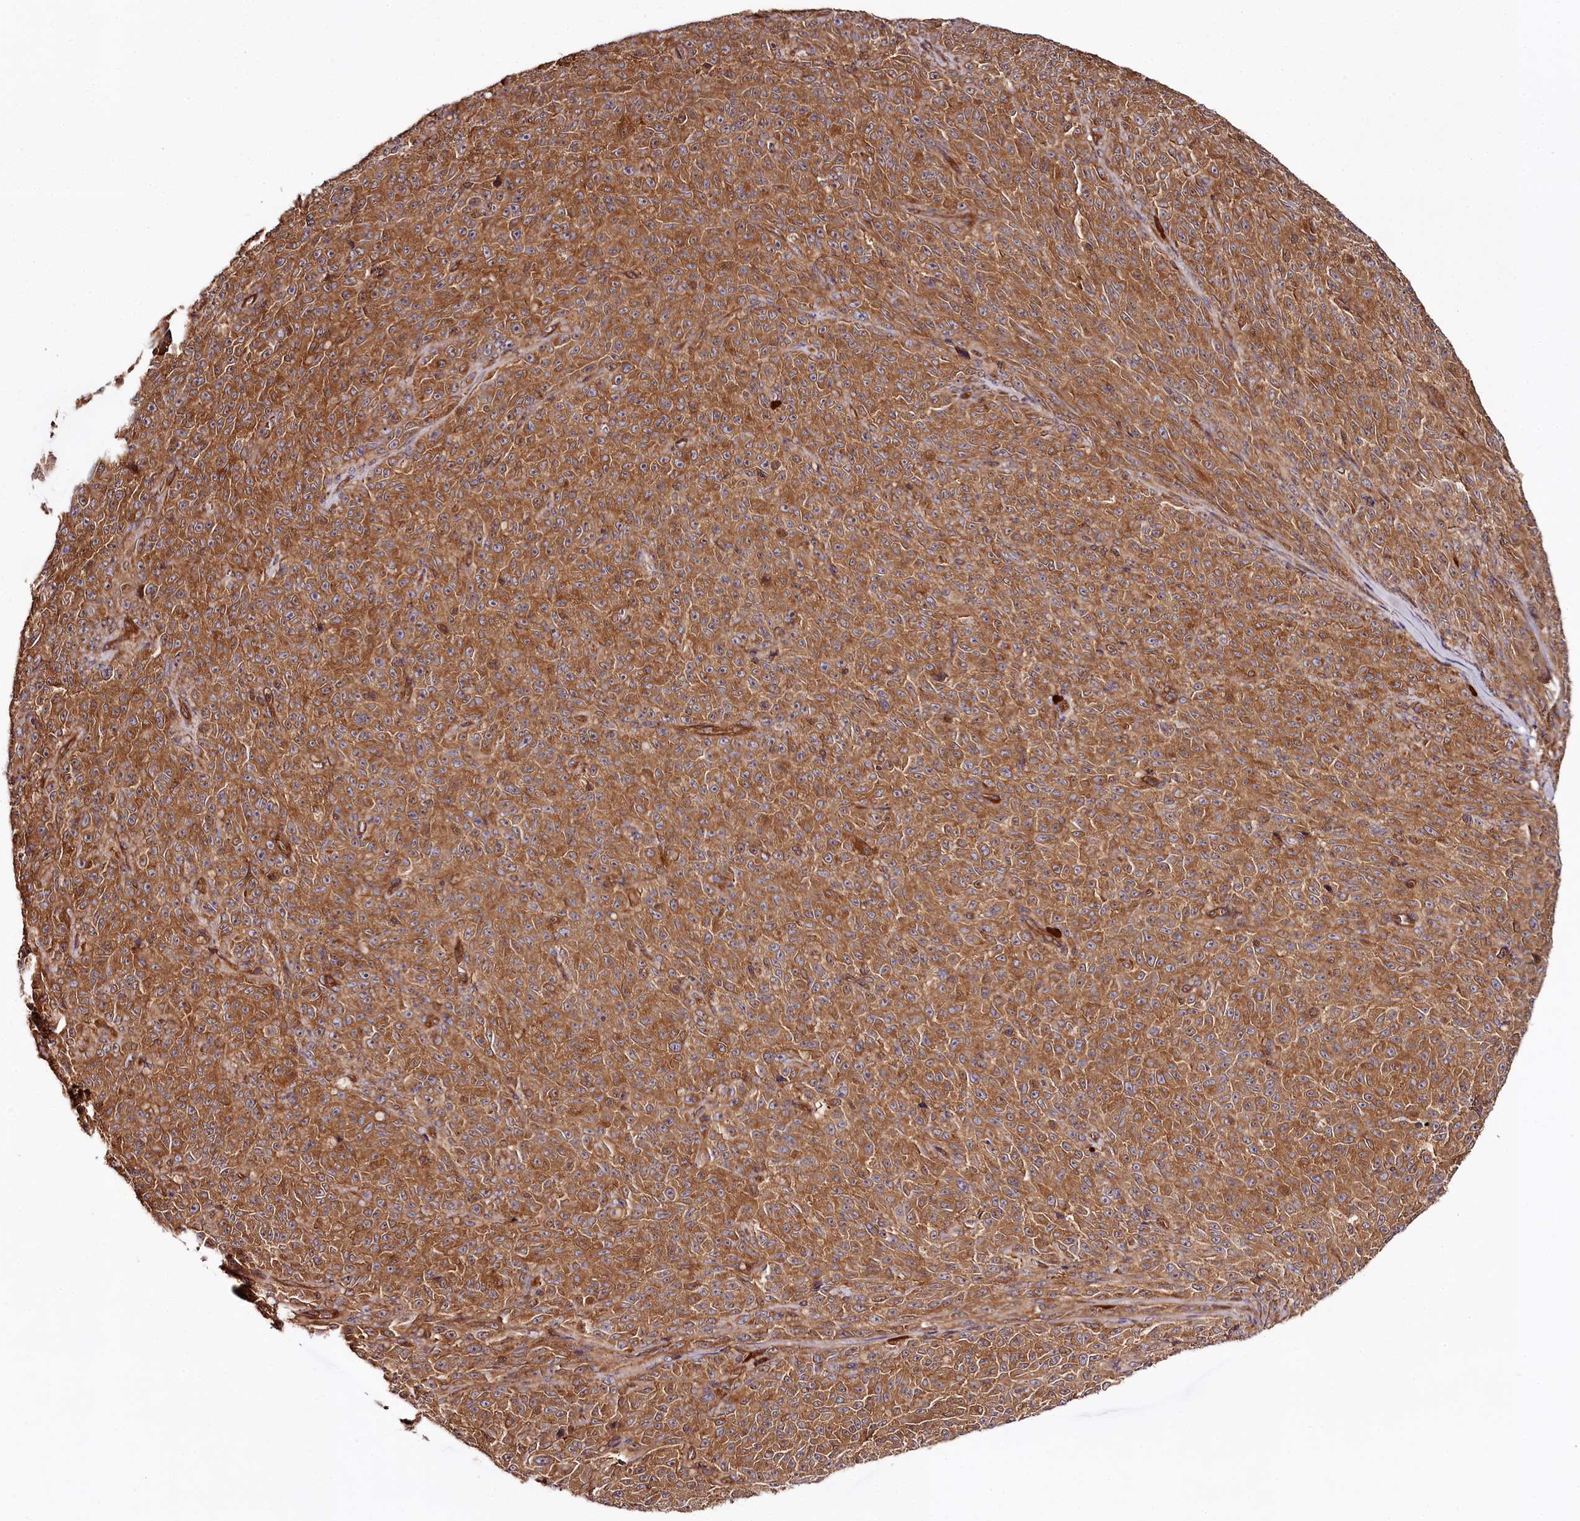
{"staining": {"intensity": "moderate", "quantity": ">75%", "location": "cytoplasmic/membranous"}, "tissue": "melanoma", "cell_type": "Tumor cells", "image_type": "cancer", "snomed": [{"axis": "morphology", "description": "Malignant melanoma, NOS"}, {"axis": "topography", "description": "Skin"}], "caption": "Brown immunohistochemical staining in human melanoma reveals moderate cytoplasmic/membranous staining in about >75% of tumor cells. The staining was performed using DAB, with brown indicating positive protein expression. Nuclei are stained blue with hematoxylin.", "gene": "TARS1", "patient": {"sex": "female", "age": 82}}